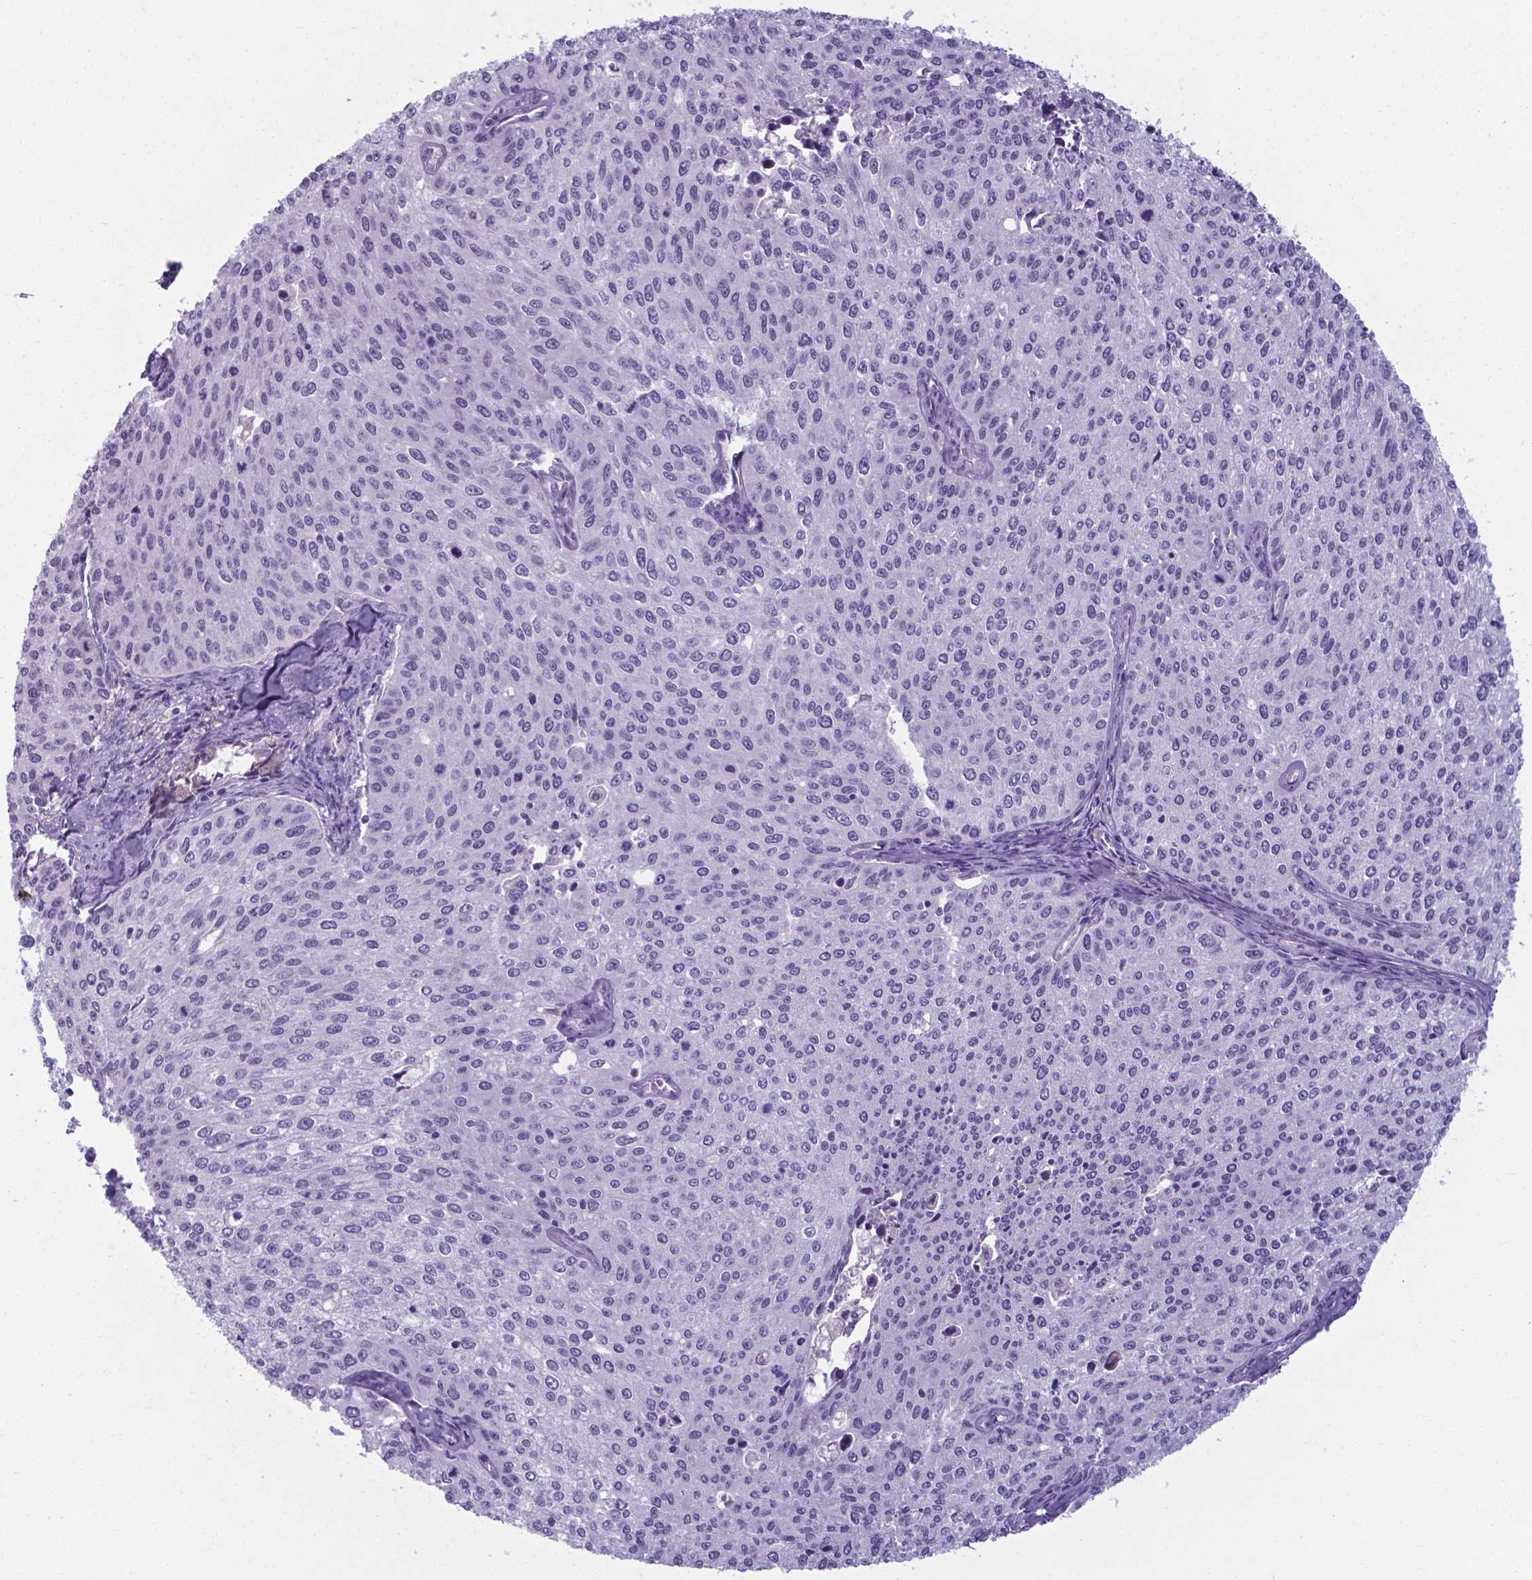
{"staining": {"intensity": "negative", "quantity": "none", "location": "none"}, "tissue": "cervical cancer", "cell_type": "Tumor cells", "image_type": "cancer", "snomed": [{"axis": "morphology", "description": "Squamous cell carcinoma, NOS"}, {"axis": "topography", "description": "Cervix"}], "caption": "DAB (3,3'-diaminobenzidine) immunohistochemical staining of cervical cancer (squamous cell carcinoma) demonstrates no significant expression in tumor cells.", "gene": "AP5B1", "patient": {"sex": "female", "age": 38}}